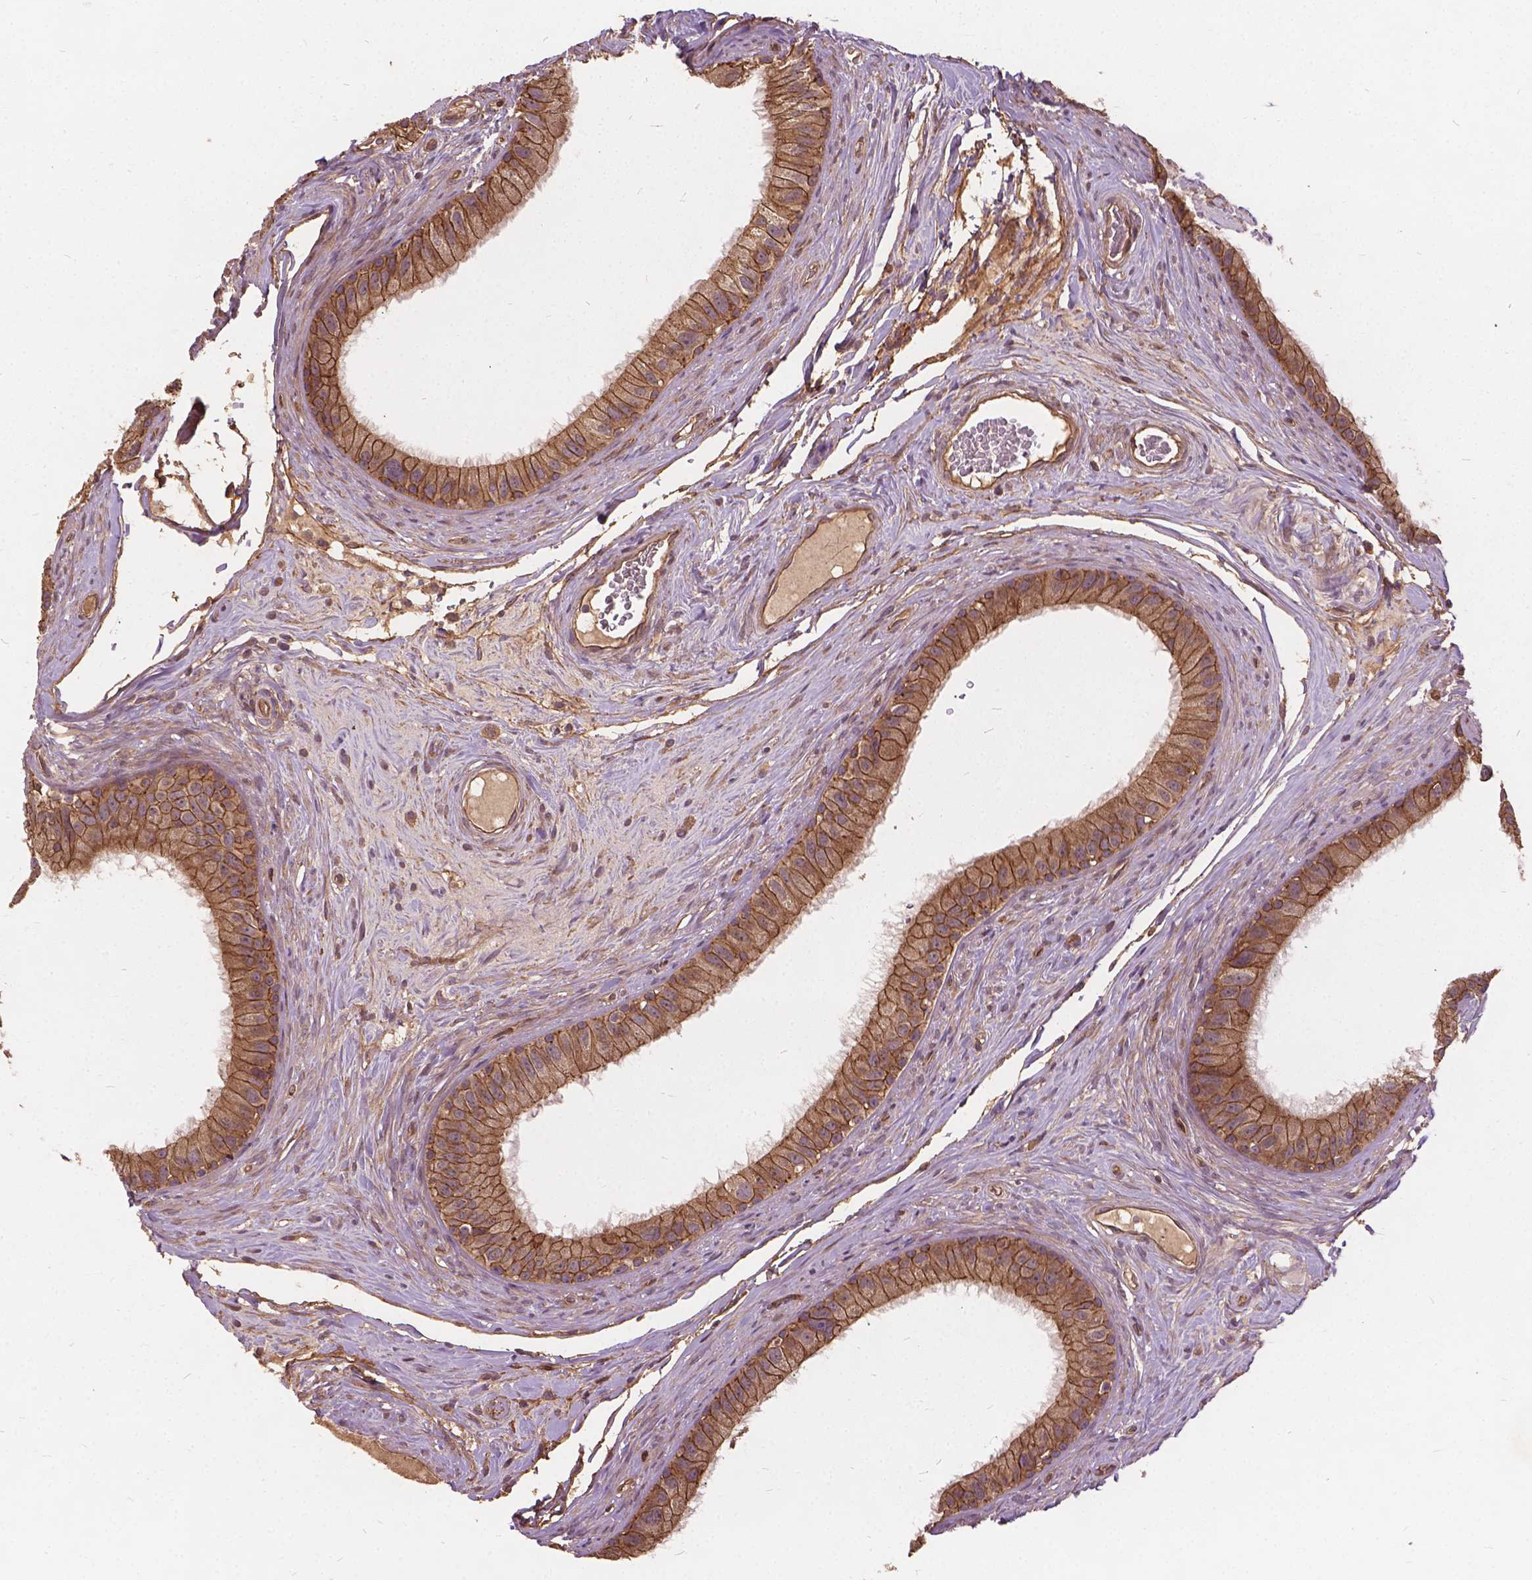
{"staining": {"intensity": "moderate", "quantity": ">75%", "location": "cytoplasmic/membranous"}, "tissue": "epididymis", "cell_type": "Glandular cells", "image_type": "normal", "snomed": [{"axis": "morphology", "description": "Normal tissue, NOS"}, {"axis": "topography", "description": "Epididymis"}], "caption": "This is an image of immunohistochemistry (IHC) staining of normal epididymis, which shows moderate expression in the cytoplasmic/membranous of glandular cells.", "gene": "UBXN2A", "patient": {"sex": "male", "age": 59}}